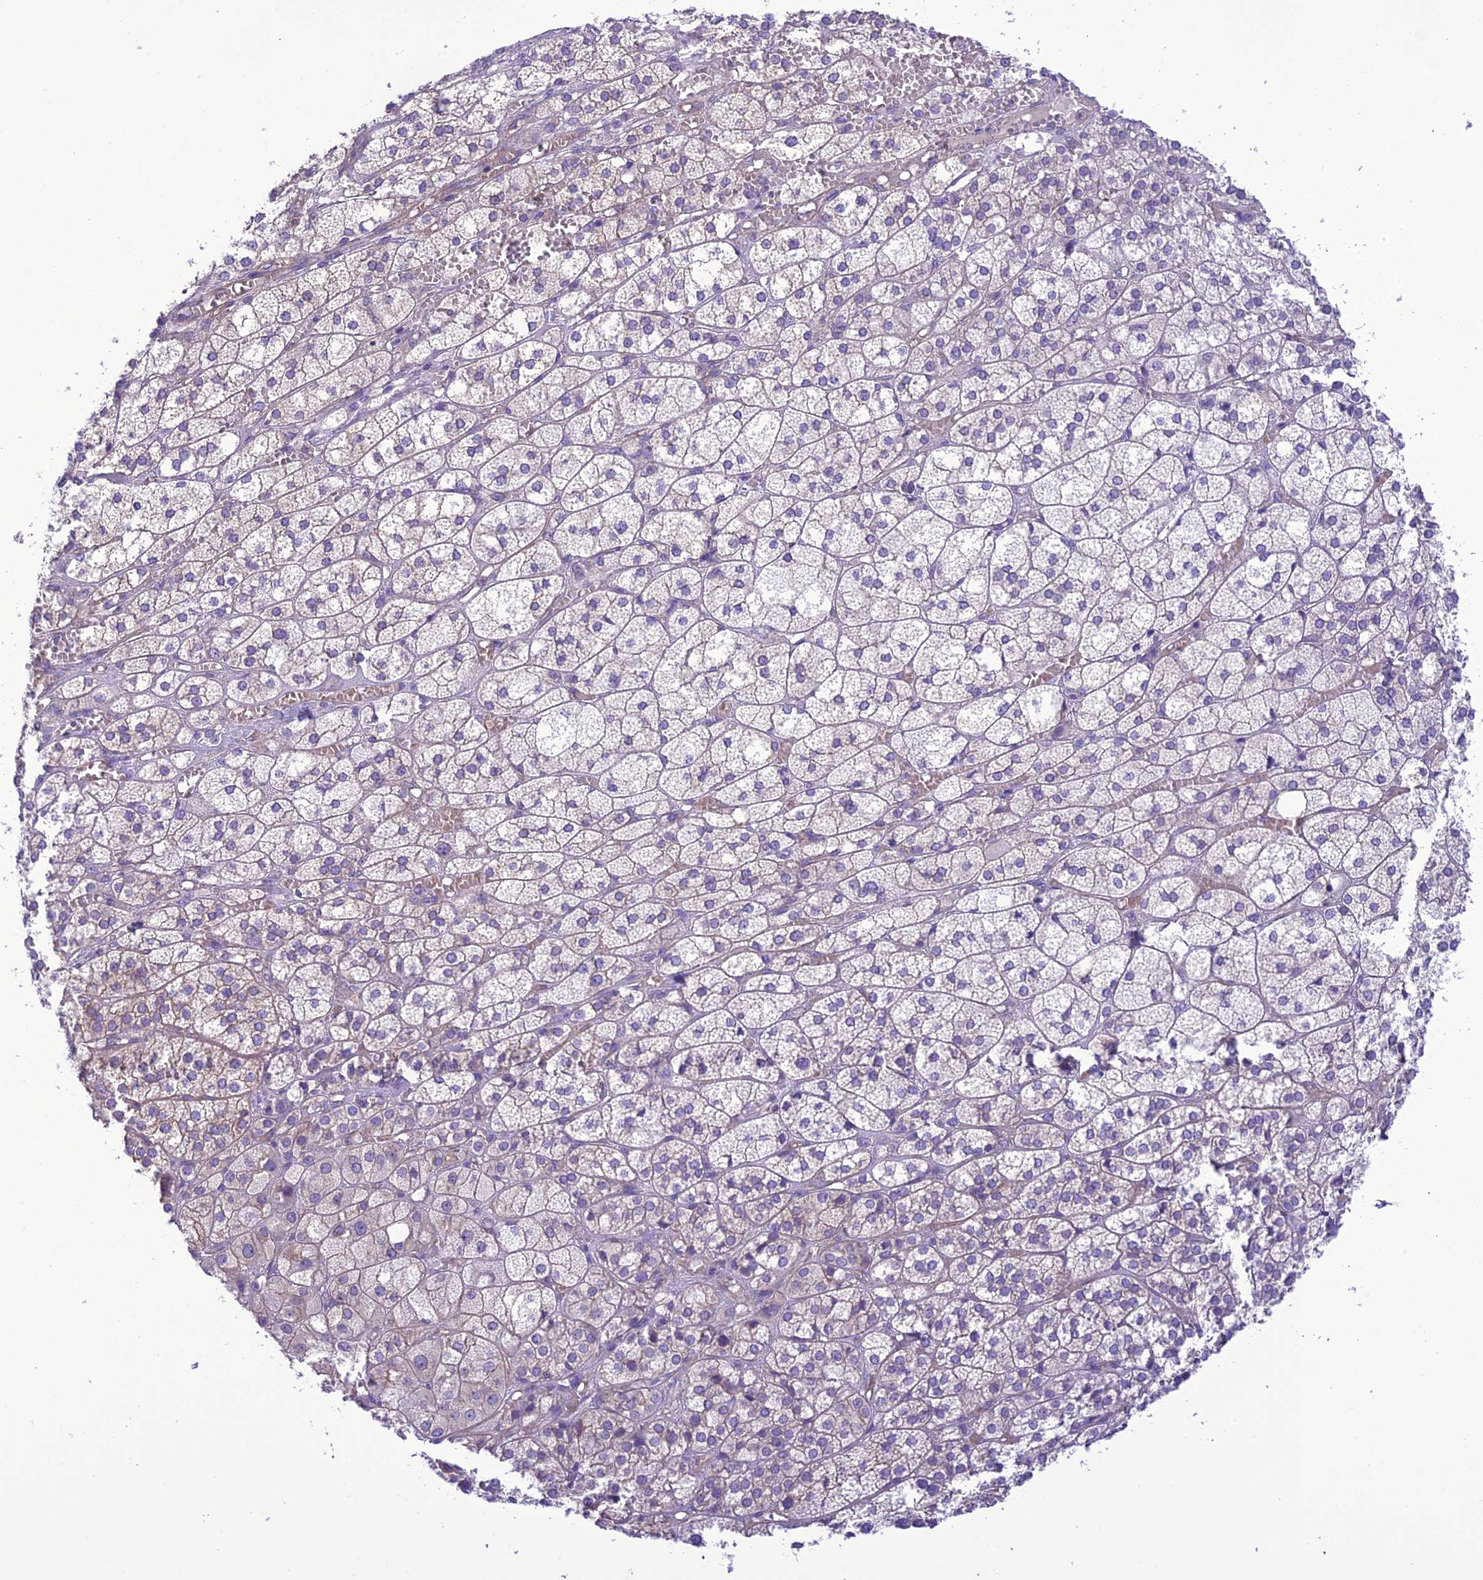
{"staining": {"intensity": "negative", "quantity": "none", "location": "none"}, "tissue": "adrenal gland", "cell_type": "Glandular cells", "image_type": "normal", "snomed": [{"axis": "morphology", "description": "Normal tissue, NOS"}, {"axis": "topography", "description": "Adrenal gland"}], "caption": "Photomicrograph shows no protein positivity in glandular cells of normal adrenal gland. (DAB (3,3'-diaminobenzidine) immunohistochemistry visualized using brightfield microscopy, high magnification).", "gene": "PPFIA3", "patient": {"sex": "female", "age": 61}}